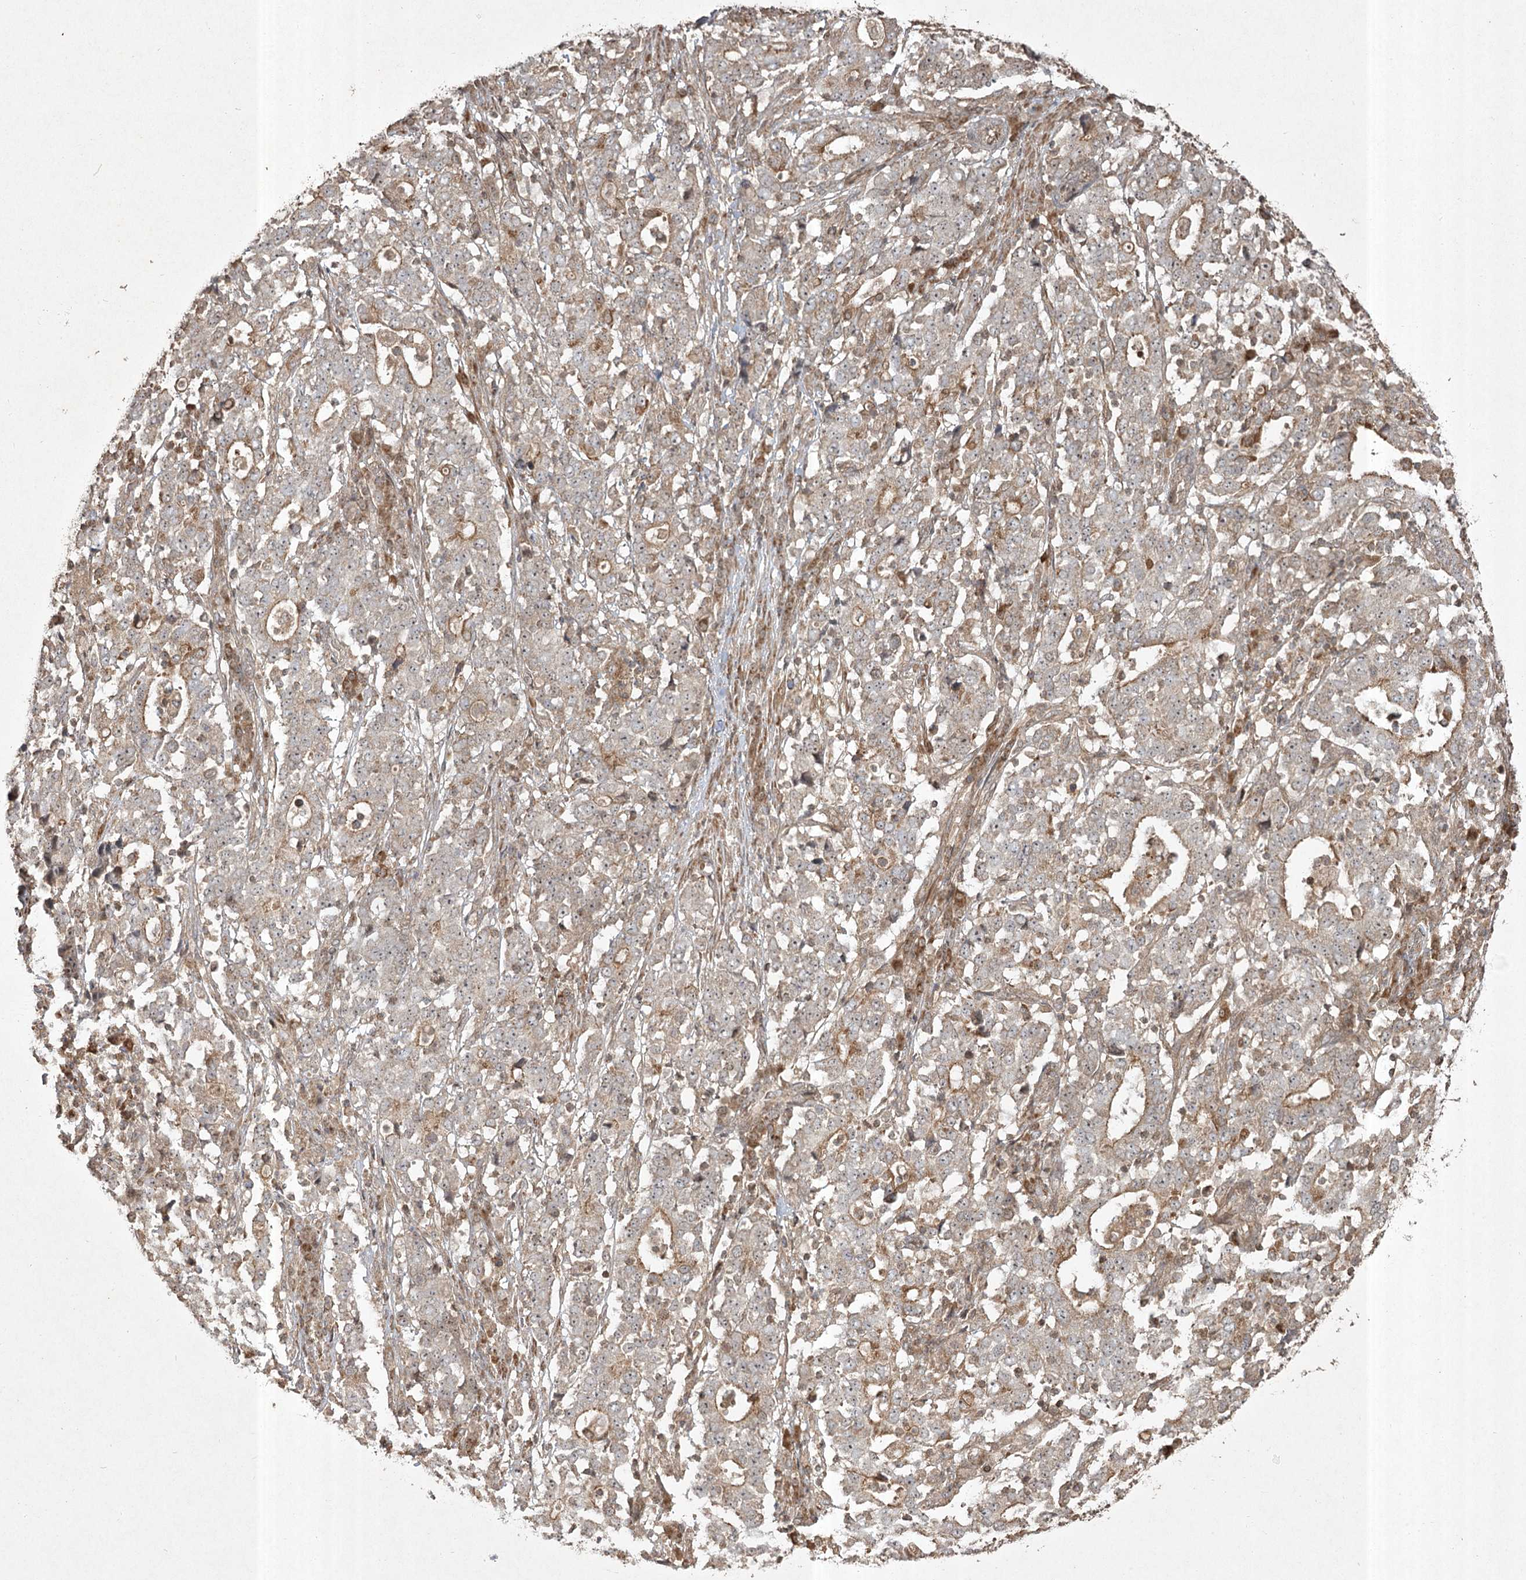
{"staining": {"intensity": "moderate", "quantity": "25%-75%", "location": "cytoplasmic/membranous"}, "tissue": "stomach cancer", "cell_type": "Tumor cells", "image_type": "cancer", "snomed": [{"axis": "morphology", "description": "Adenocarcinoma, NOS"}, {"axis": "topography", "description": "Stomach"}], "caption": "Stomach adenocarcinoma stained with a protein marker exhibits moderate staining in tumor cells.", "gene": "CPLANE1", "patient": {"sex": "male", "age": 59}}